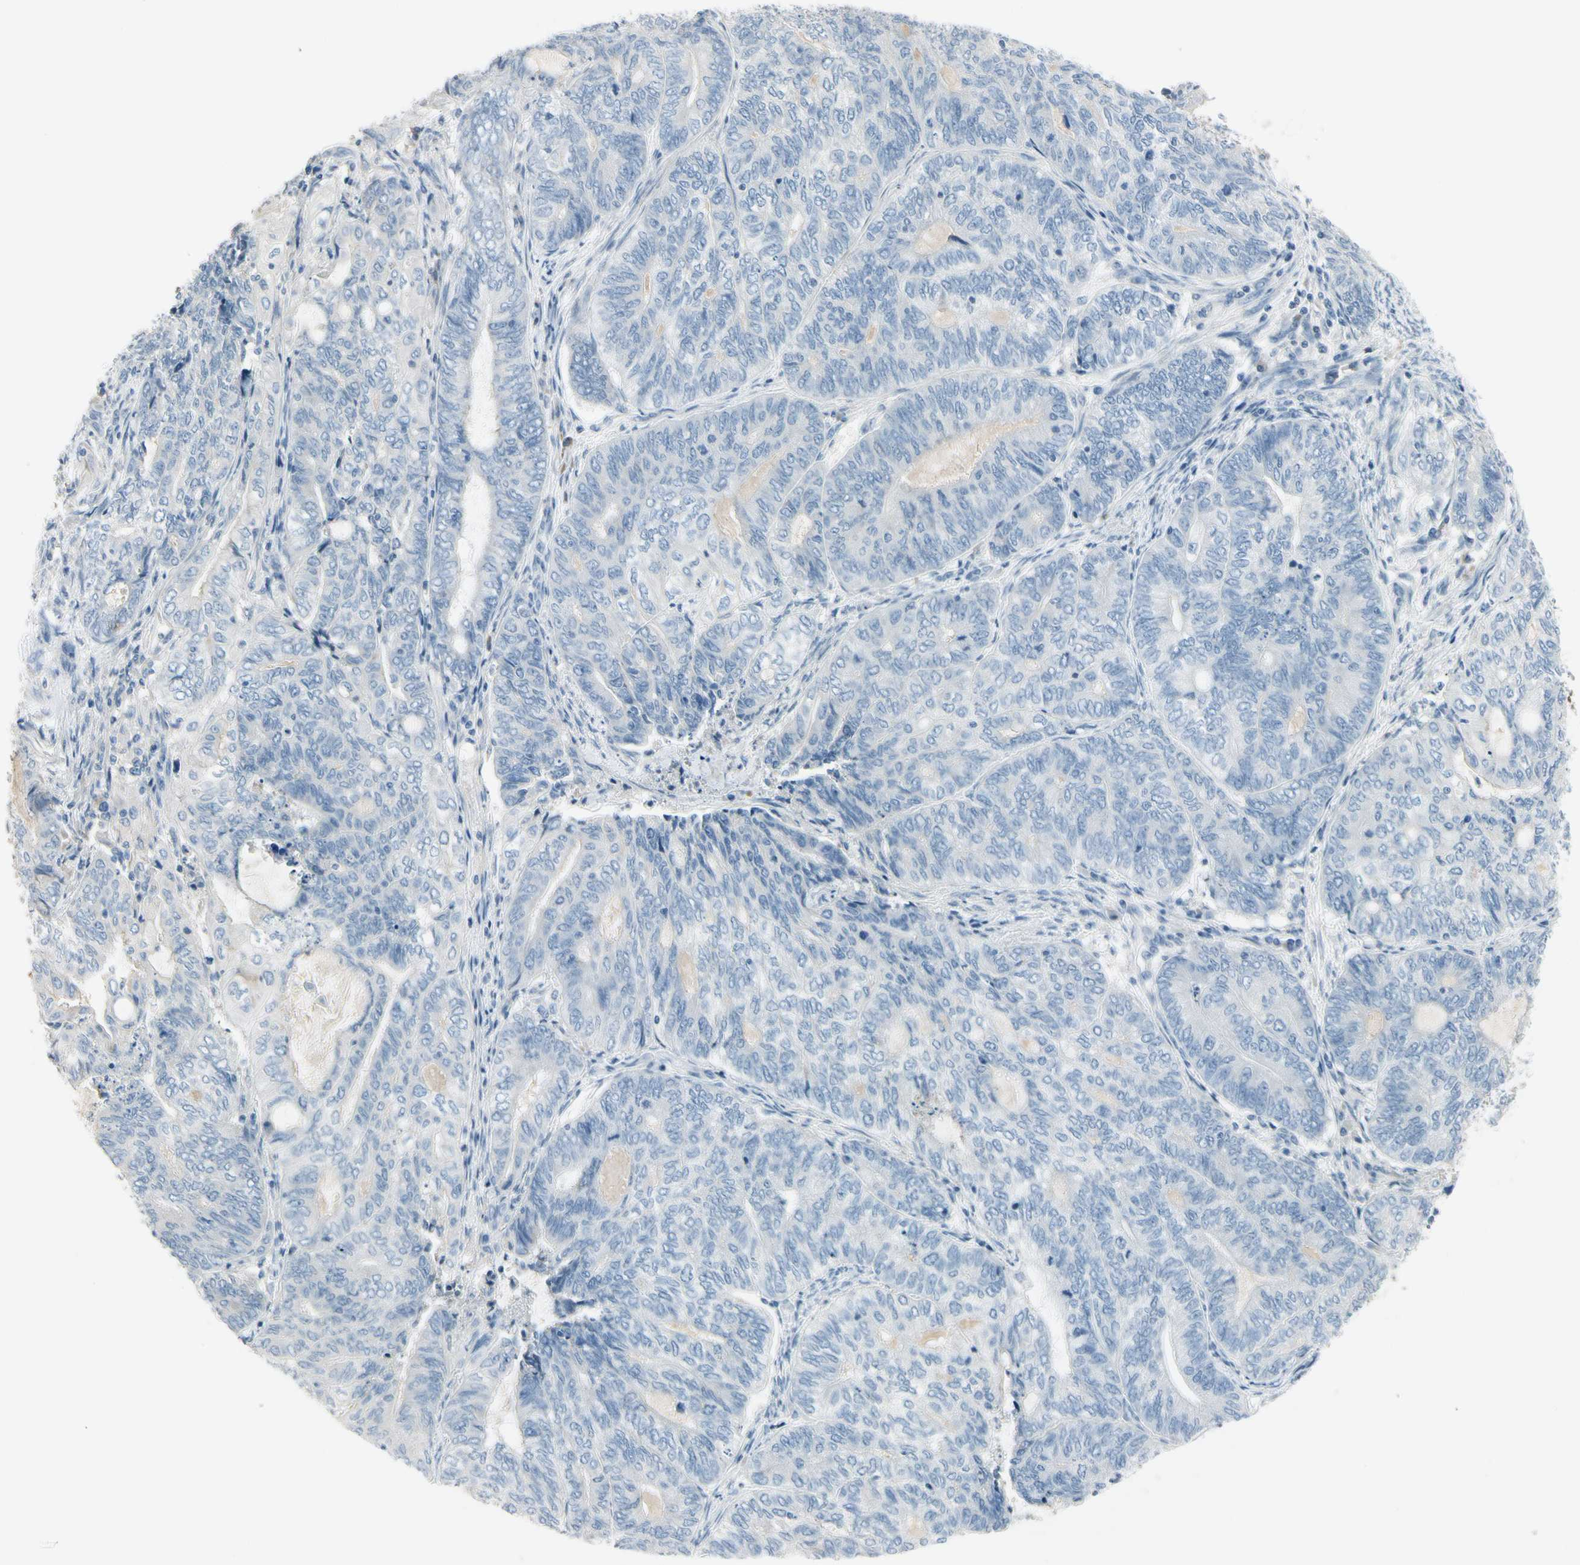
{"staining": {"intensity": "negative", "quantity": "none", "location": "none"}, "tissue": "endometrial cancer", "cell_type": "Tumor cells", "image_type": "cancer", "snomed": [{"axis": "morphology", "description": "Adenocarcinoma, NOS"}, {"axis": "topography", "description": "Uterus"}, {"axis": "topography", "description": "Endometrium"}], "caption": "This is a micrograph of IHC staining of endometrial cancer, which shows no staining in tumor cells. (Brightfield microscopy of DAB immunohistochemistry at high magnification).", "gene": "CYP2E1", "patient": {"sex": "female", "age": 70}}